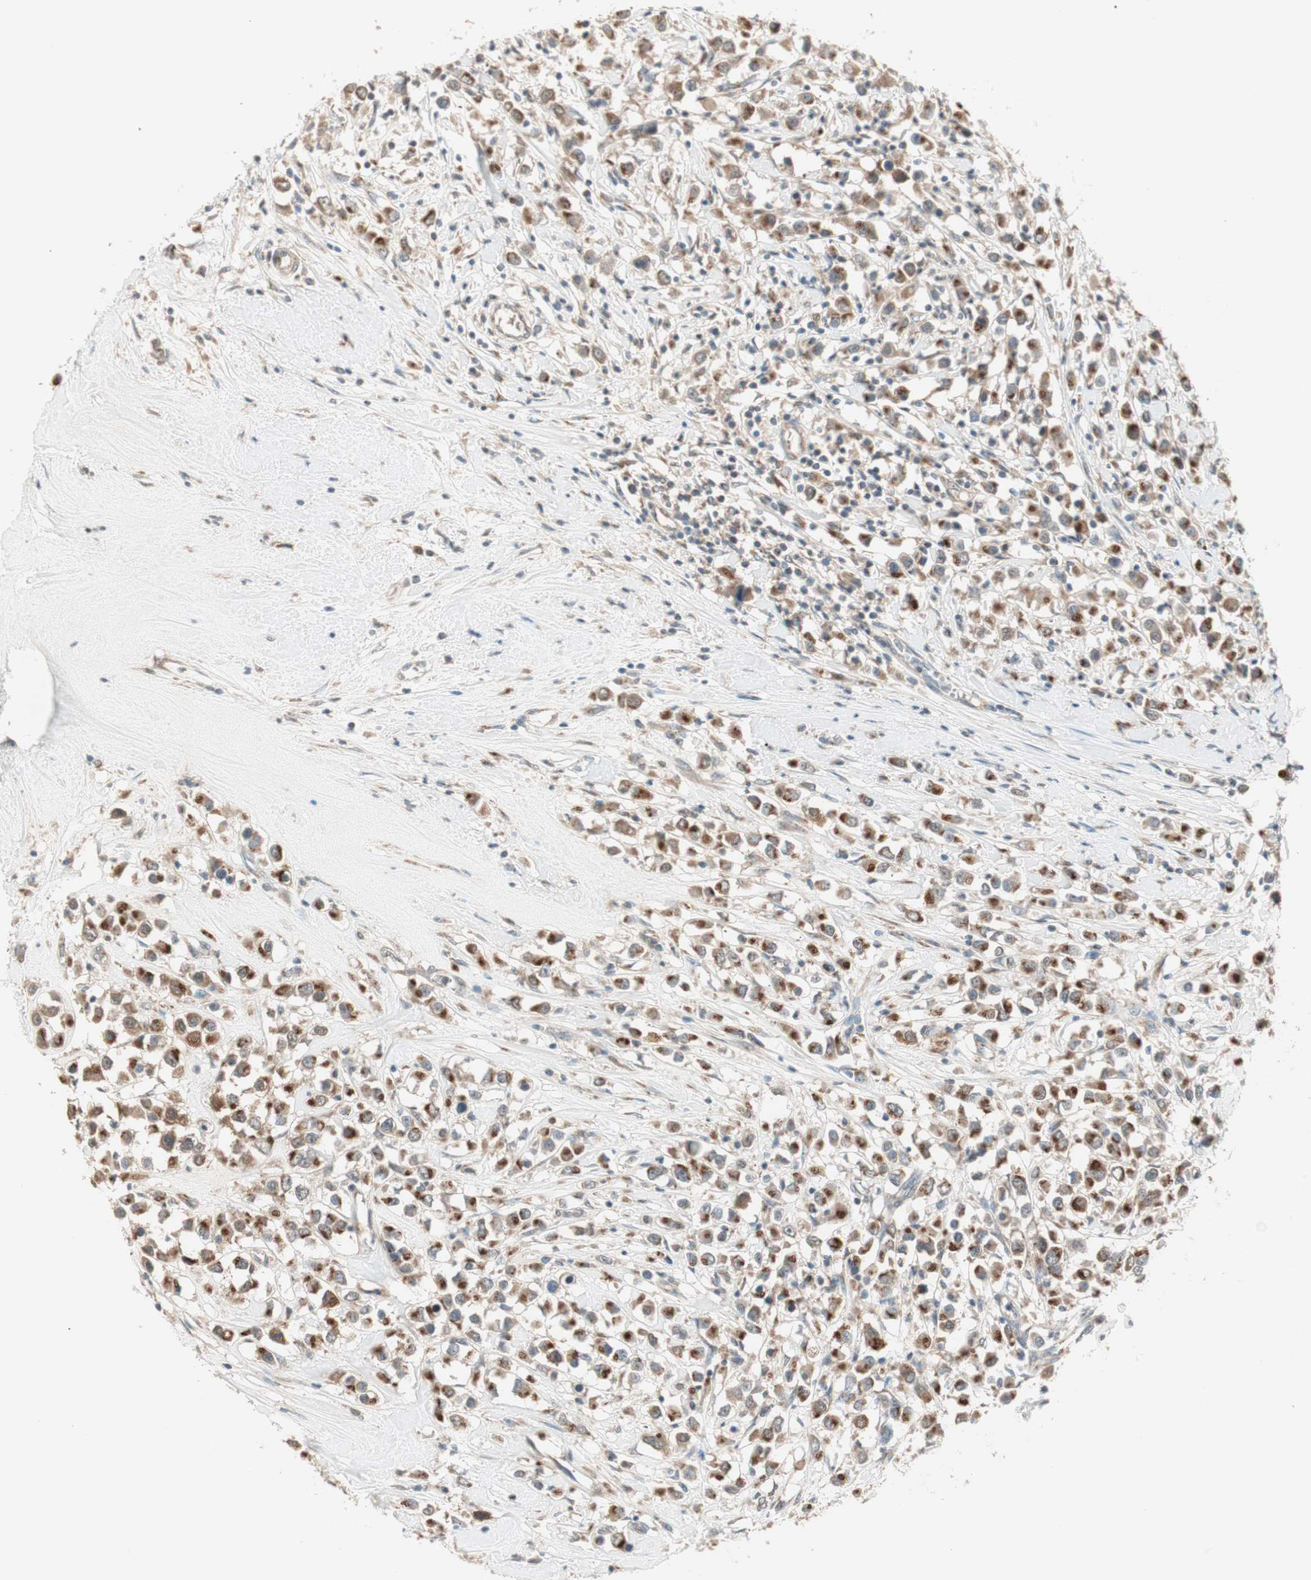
{"staining": {"intensity": "moderate", "quantity": ">75%", "location": "cytoplasmic/membranous"}, "tissue": "breast cancer", "cell_type": "Tumor cells", "image_type": "cancer", "snomed": [{"axis": "morphology", "description": "Duct carcinoma"}, {"axis": "topography", "description": "Breast"}], "caption": "This is an image of IHC staining of breast cancer, which shows moderate positivity in the cytoplasmic/membranous of tumor cells.", "gene": "SEC16A", "patient": {"sex": "female", "age": 61}}